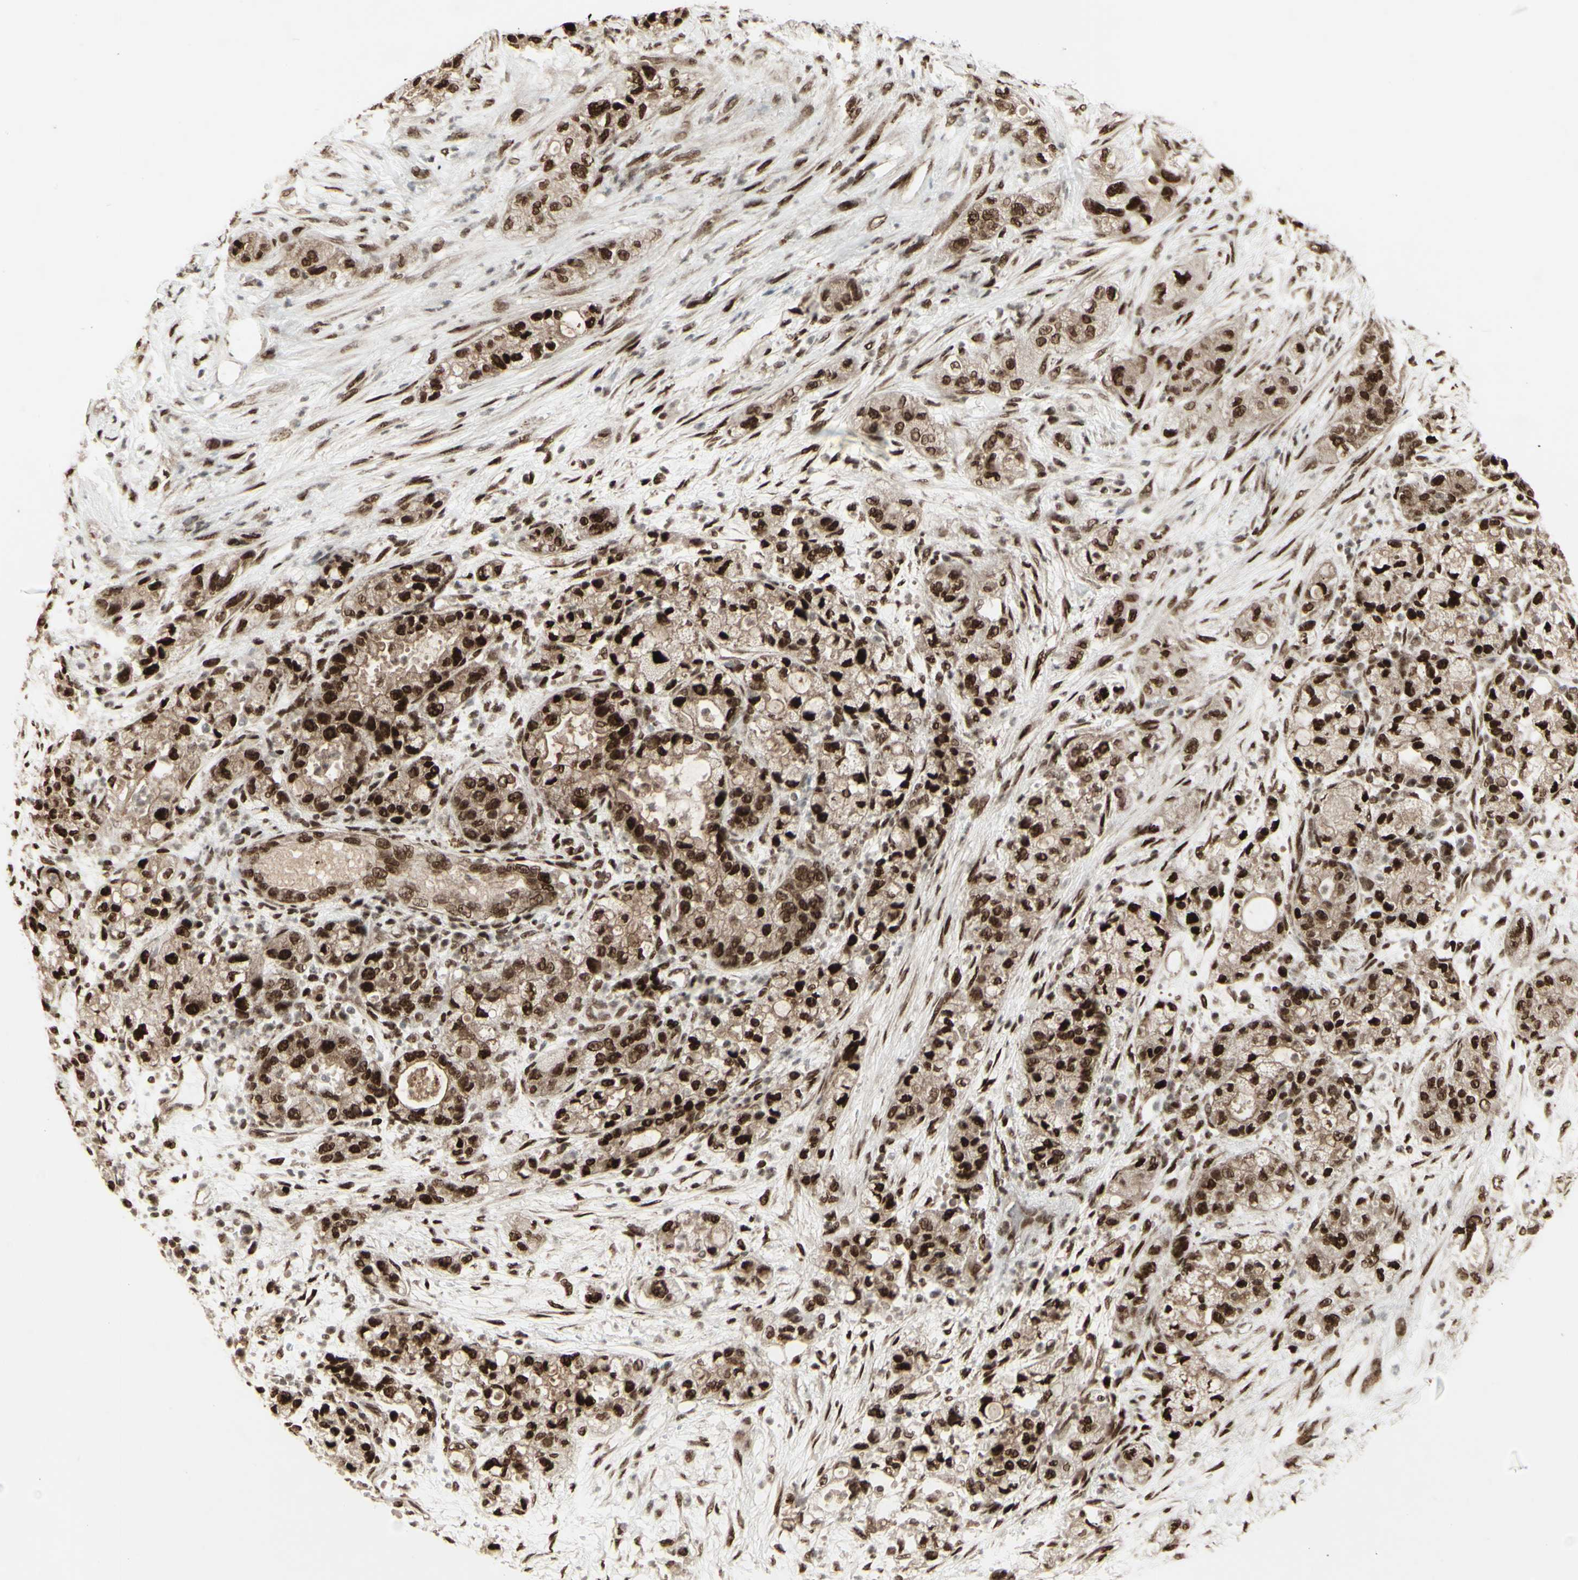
{"staining": {"intensity": "strong", "quantity": ">75%", "location": "cytoplasmic/membranous,nuclear"}, "tissue": "pancreatic cancer", "cell_type": "Tumor cells", "image_type": "cancer", "snomed": [{"axis": "morphology", "description": "Adenocarcinoma, NOS"}, {"axis": "topography", "description": "Pancreas"}], "caption": "Tumor cells exhibit high levels of strong cytoplasmic/membranous and nuclear expression in approximately >75% of cells in pancreatic cancer.", "gene": "CBX1", "patient": {"sex": "female", "age": 78}}